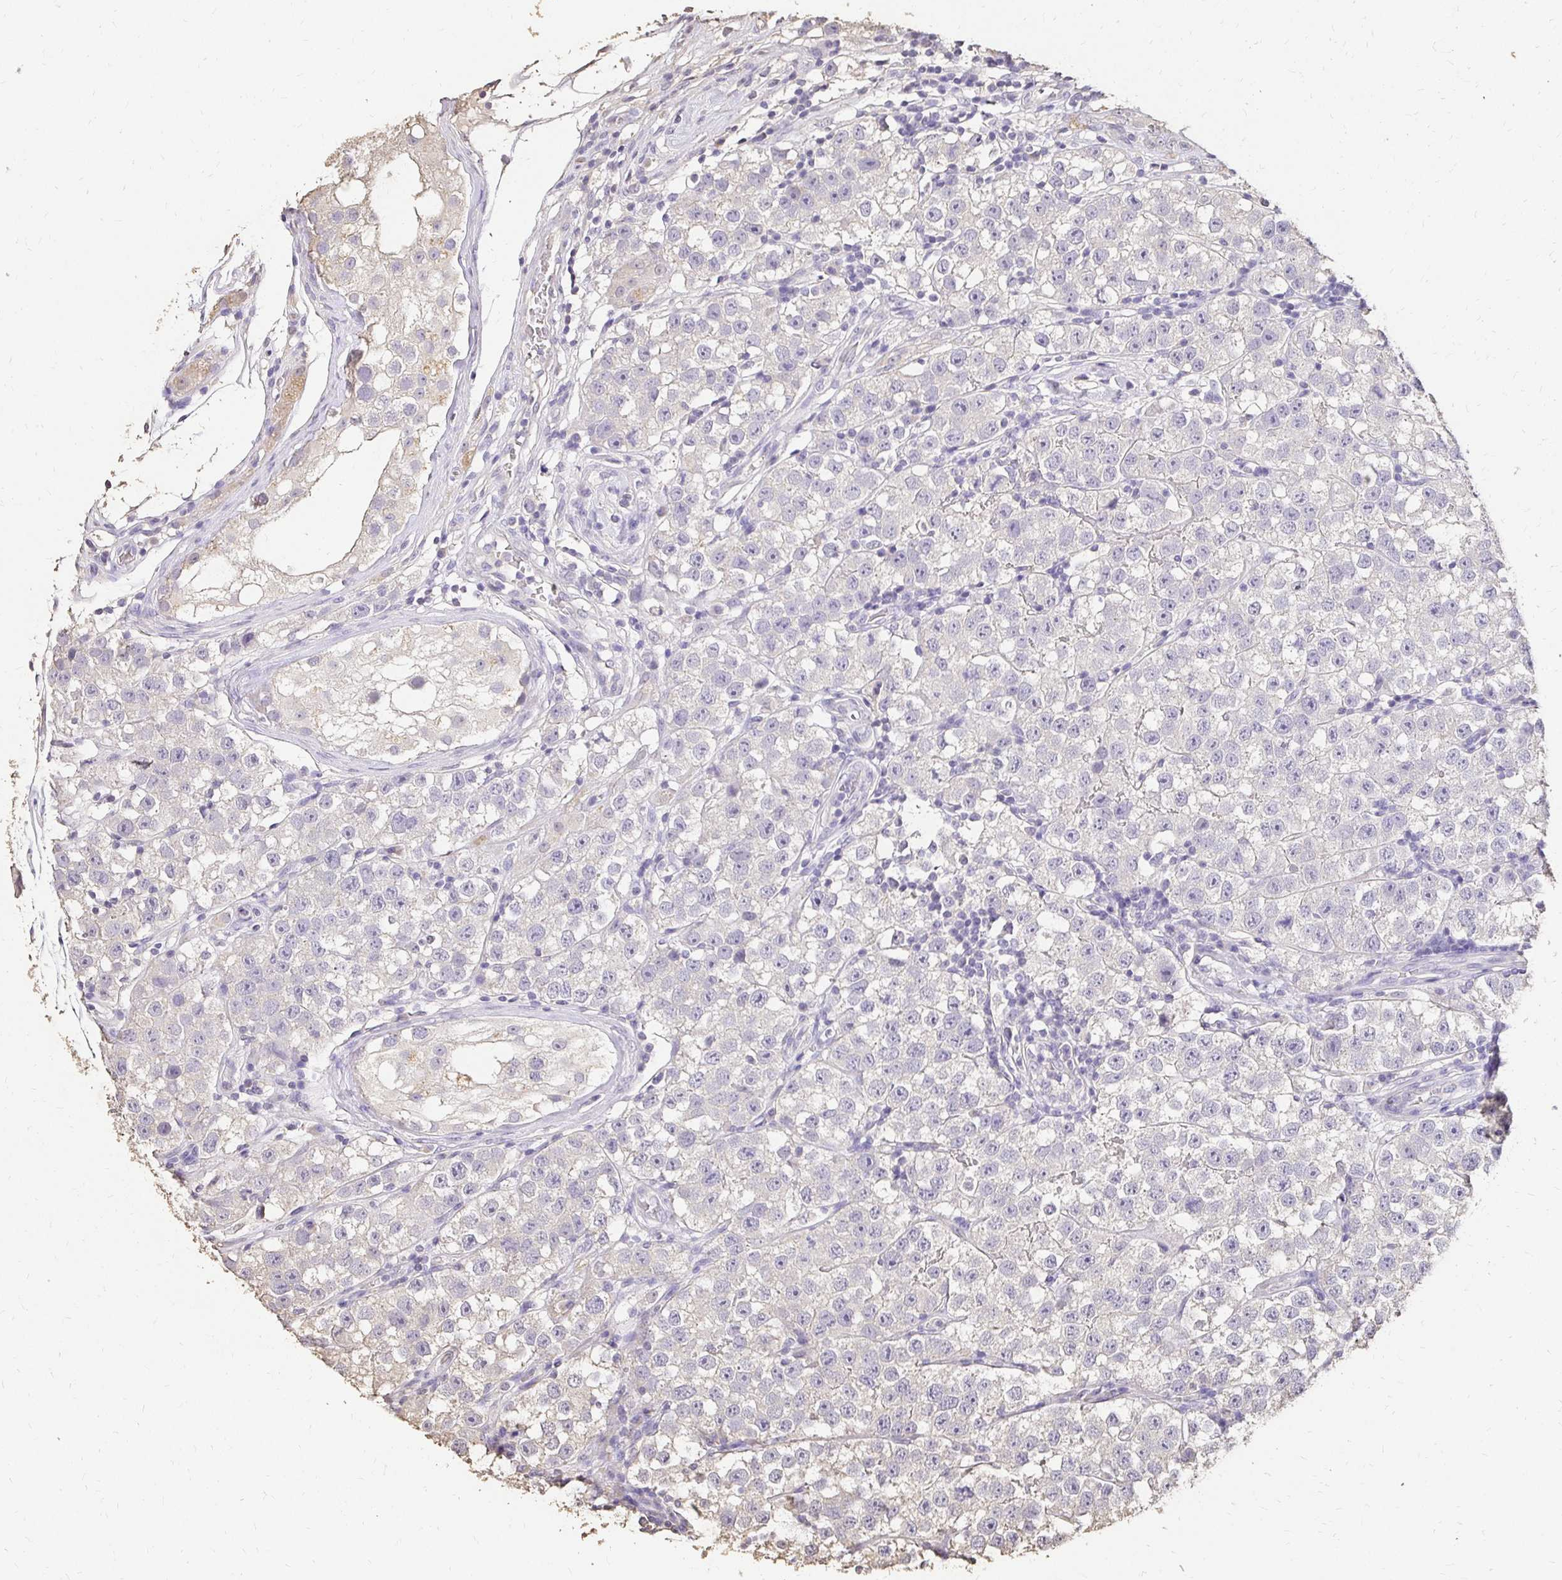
{"staining": {"intensity": "negative", "quantity": "none", "location": "none"}, "tissue": "testis cancer", "cell_type": "Tumor cells", "image_type": "cancer", "snomed": [{"axis": "morphology", "description": "Seminoma, NOS"}, {"axis": "topography", "description": "Testis"}], "caption": "Seminoma (testis) stained for a protein using IHC shows no positivity tumor cells.", "gene": "UGT1A6", "patient": {"sex": "male", "age": 34}}